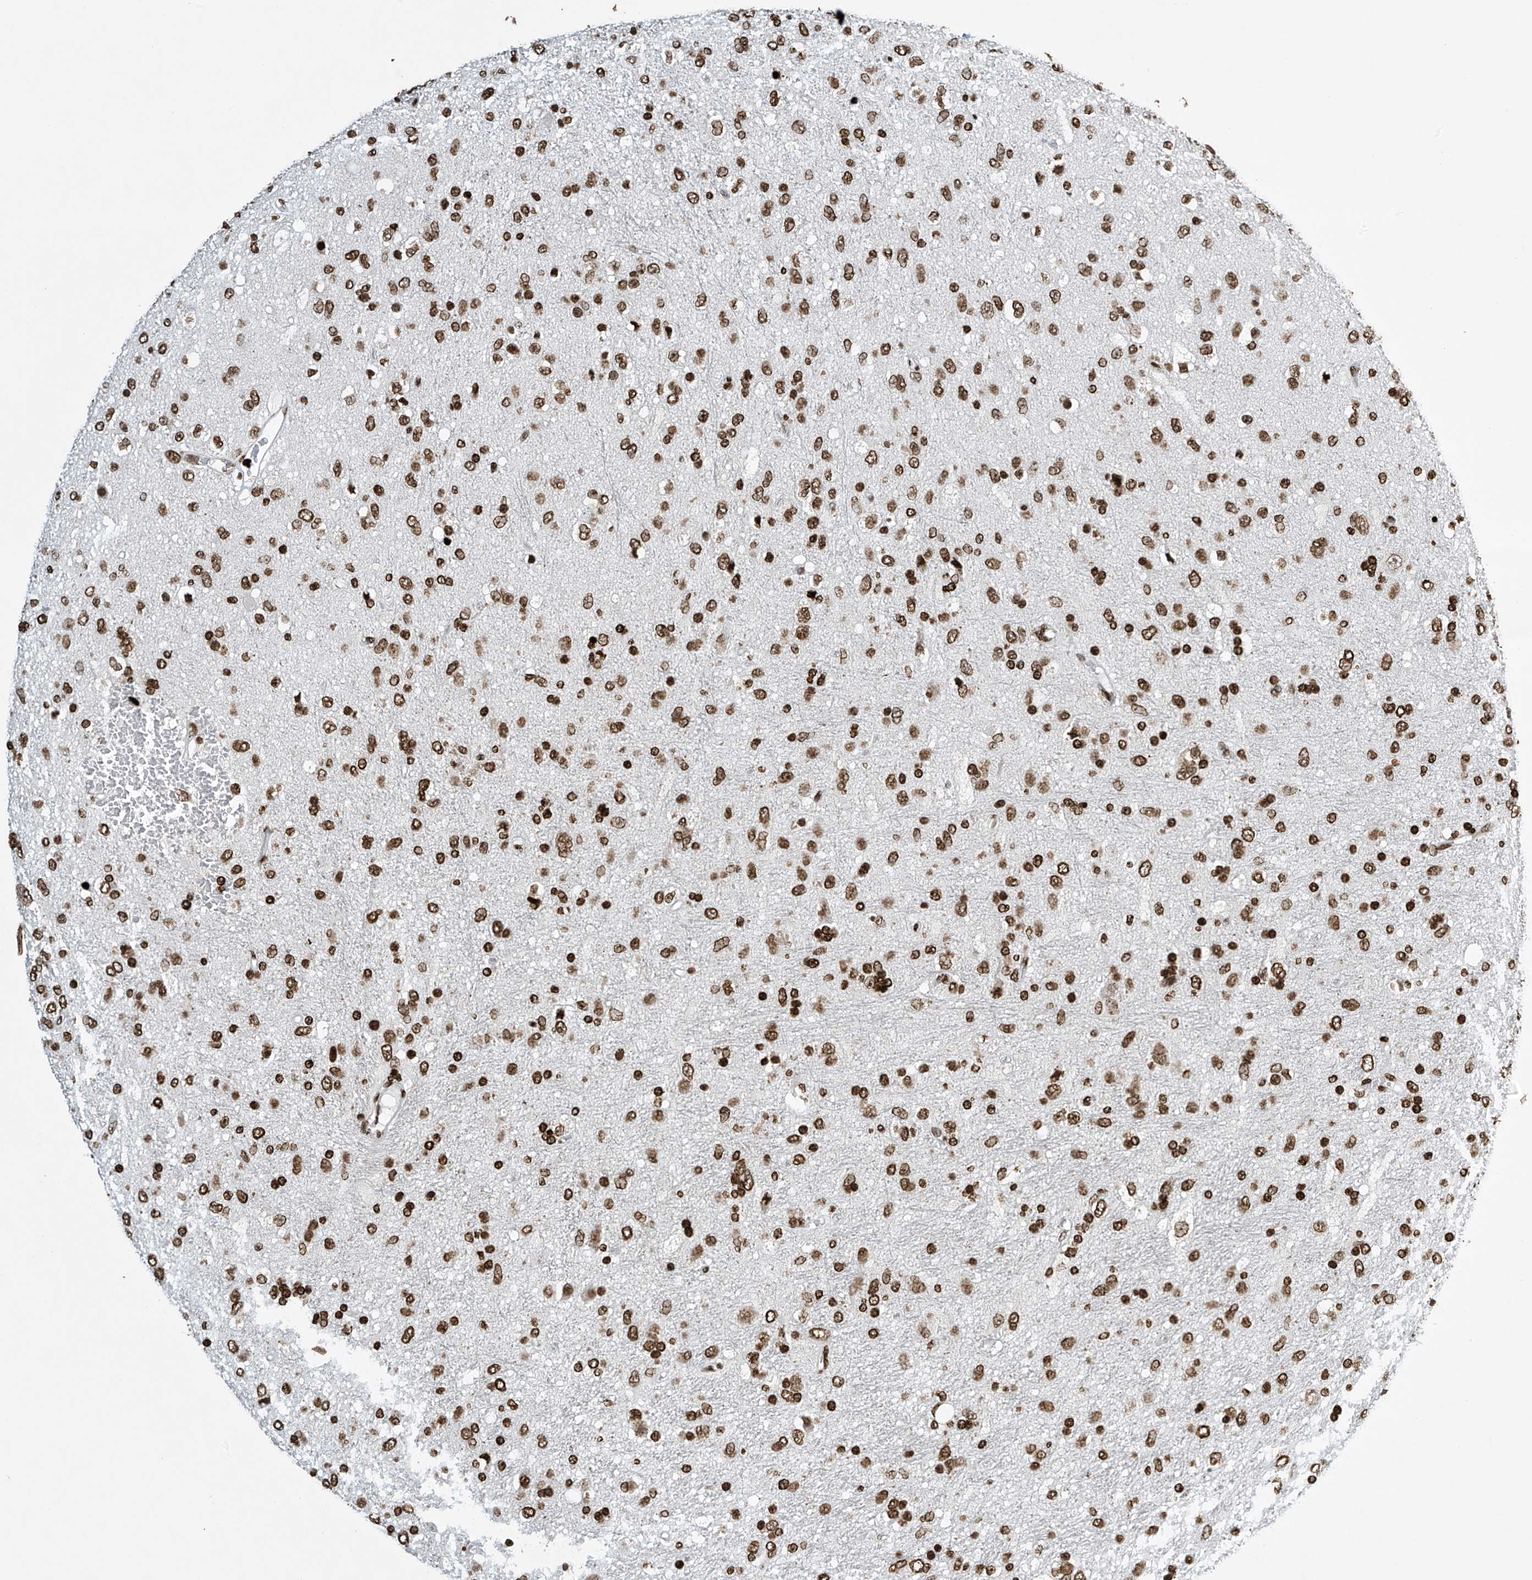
{"staining": {"intensity": "strong", "quantity": ">75%", "location": "nuclear"}, "tissue": "glioma", "cell_type": "Tumor cells", "image_type": "cancer", "snomed": [{"axis": "morphology", "description": "Glioma, malignant, Low grade"}, {"axis": "topography", "description": "Brain"}], "caption": "Immunohistochemistry histopathology image of human malignant glioma (low-grade) stained for a protein (brown), which reveals high levels of strong nuclear expression in approximately >75% of tumor cells.", "gene": "H4C16", "patient": {"sex": "male", "age": 77}}